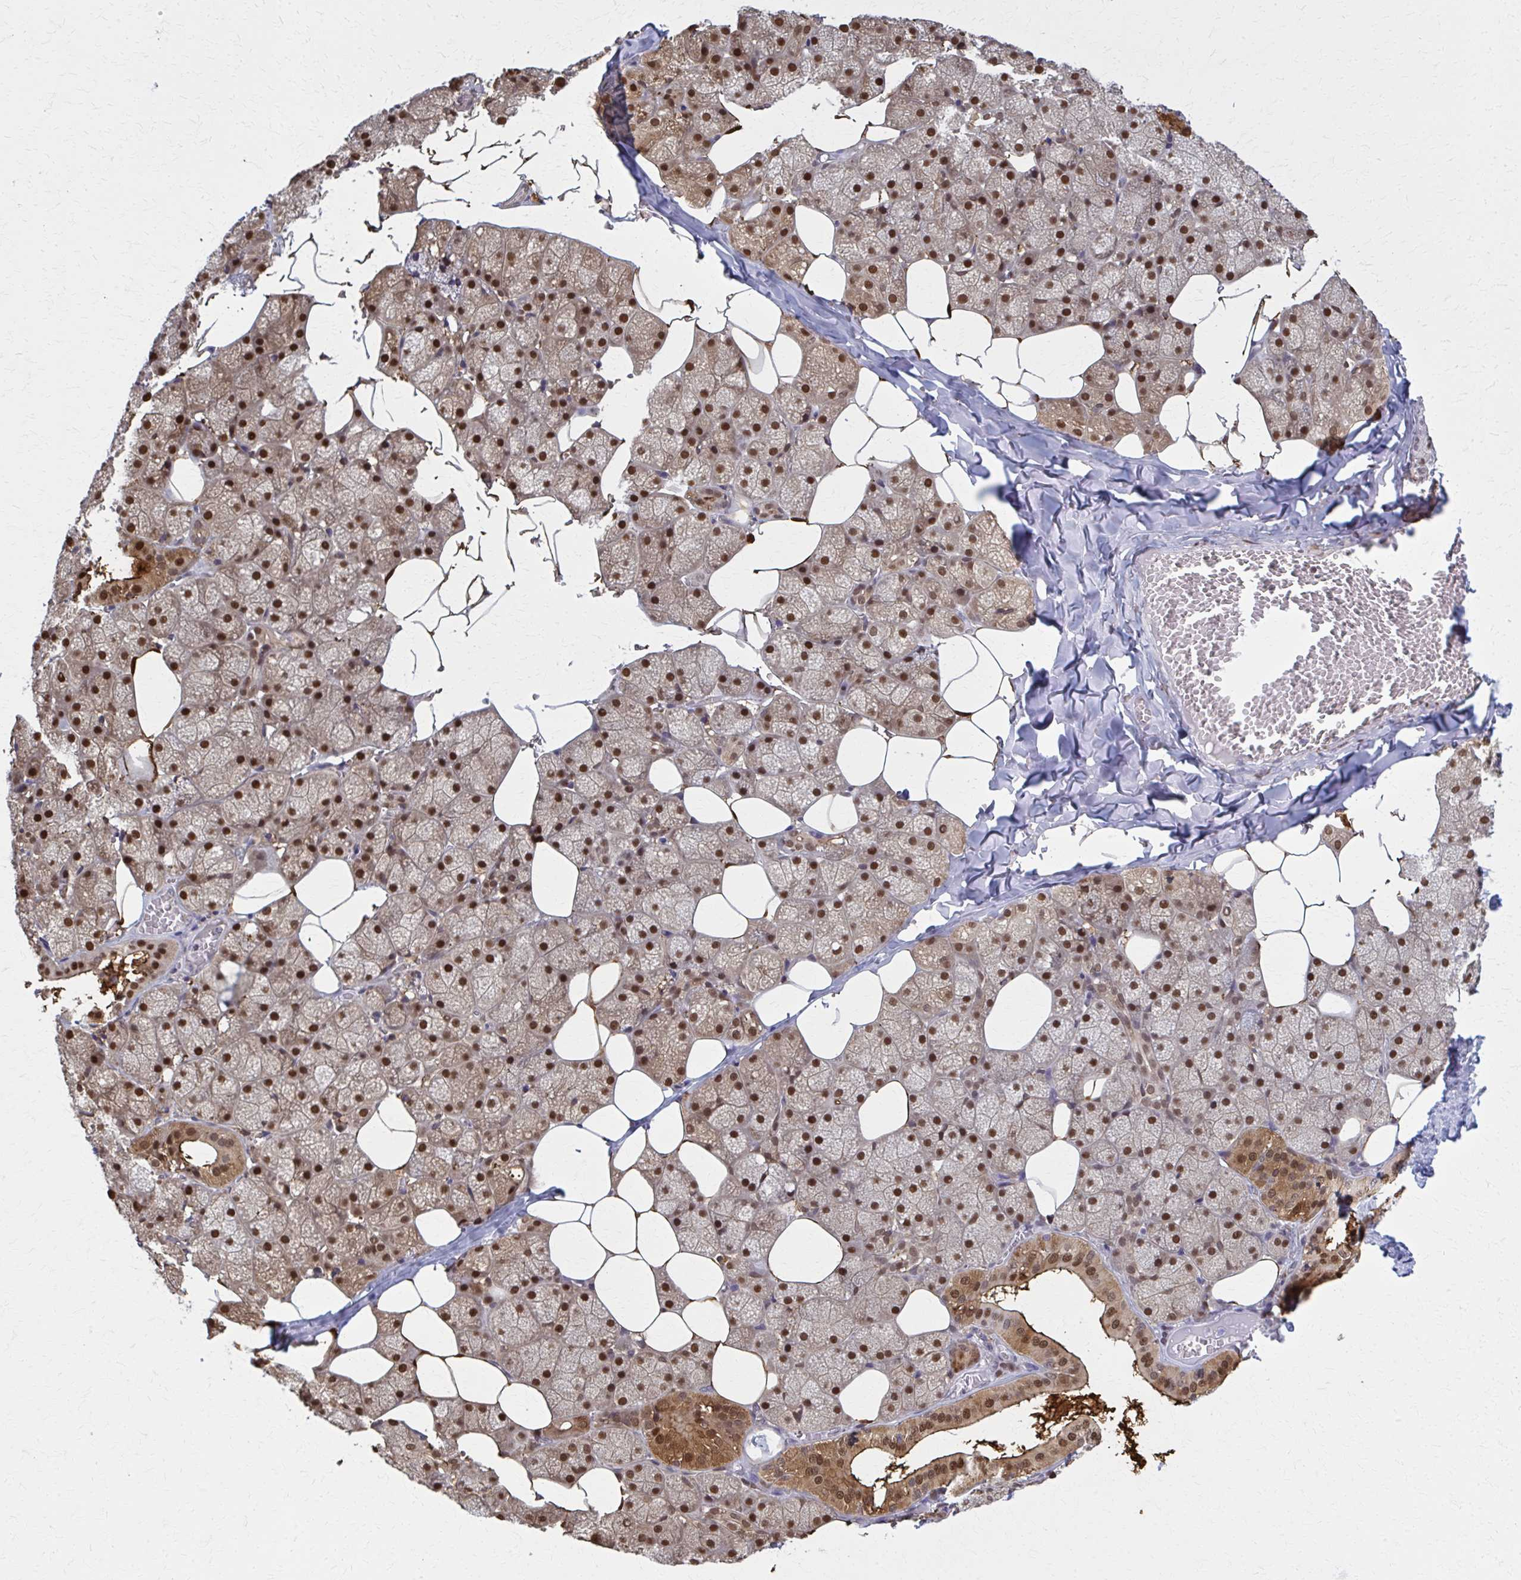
{"staining": {"intensity": "strong", "quantity": ">75%", "location": "cytoplasmic/membranous,nuclear"}, "tissue": "salivary gland", "cell_type": "Glandular cells", "image_type": "normal", "snomed": [{"axis": "morphology", "description": "Normal tissue, NOS"}, {"axis": "topography", "description": "Salivary gland"}, {"axis": "topography", "description": "Peripheral nerve tissue"}], "caption": "The micrograph reveals staining of benign salivary gland, revealing strong cytoplasmic/membranous,nuclear protein staining (brown color) within glandular cells.", "gene": "MDH1", "patient": {"sex": "male", "age": 38}}